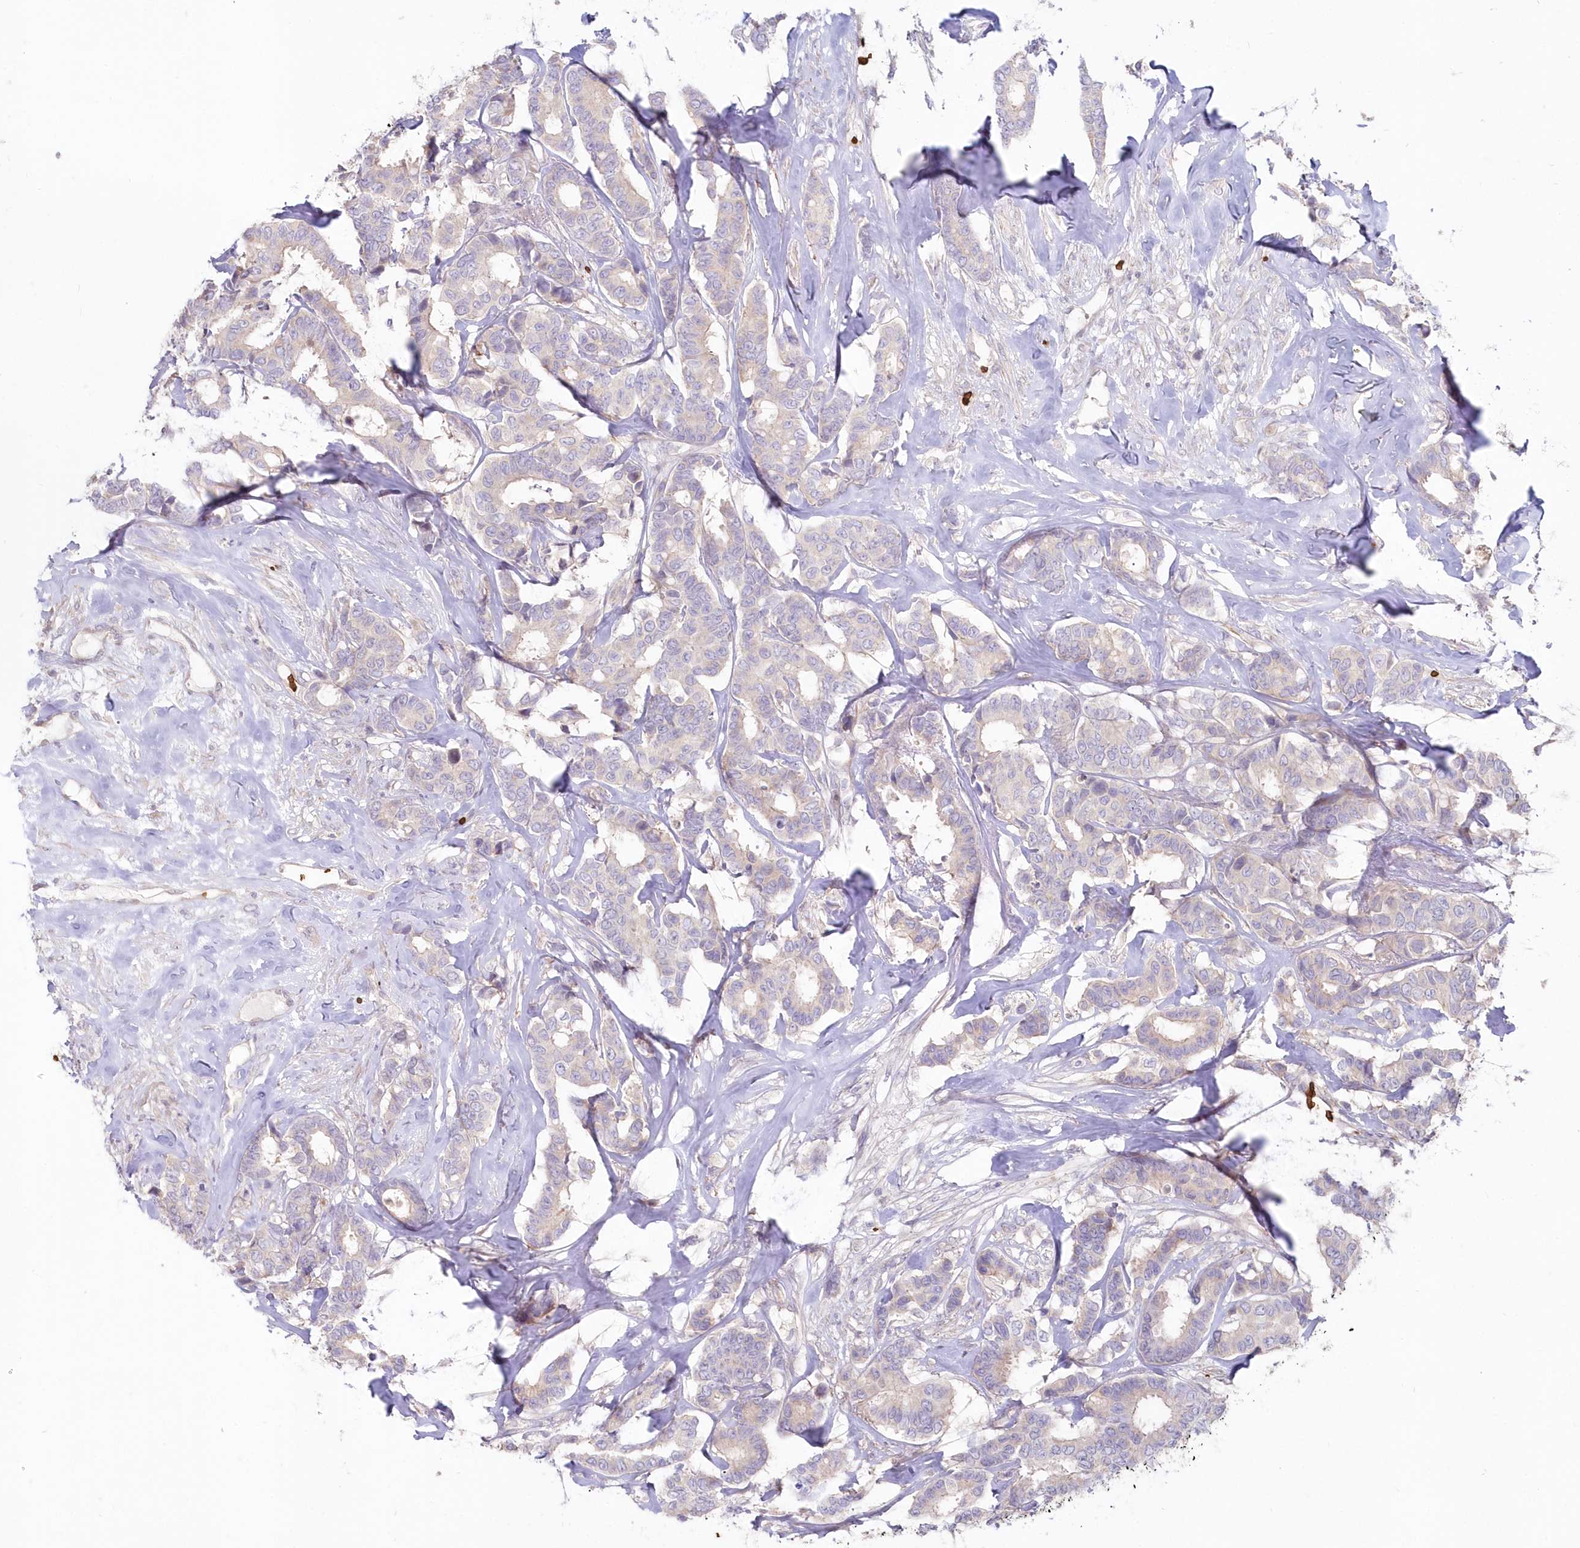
{"staining": {"intensity": "negative", "quantity": "none", "location": "none"}, "tissue": "breast cancer", "cell_type": "Tumor cells", "image_type": "cancer", "snomed": [{"axis": "morphology", "description": "Duct carcinoma"}, {"axis": "topography", "description": "Breast"}], "caption": "This is a image of immunohistochemistry (IHC) staining of invasive ductal carcinoma (breast), which shows no positivity in tumor cells.", "gene": "SERINC1", "patient": {"sex": "female", "age": 87}}